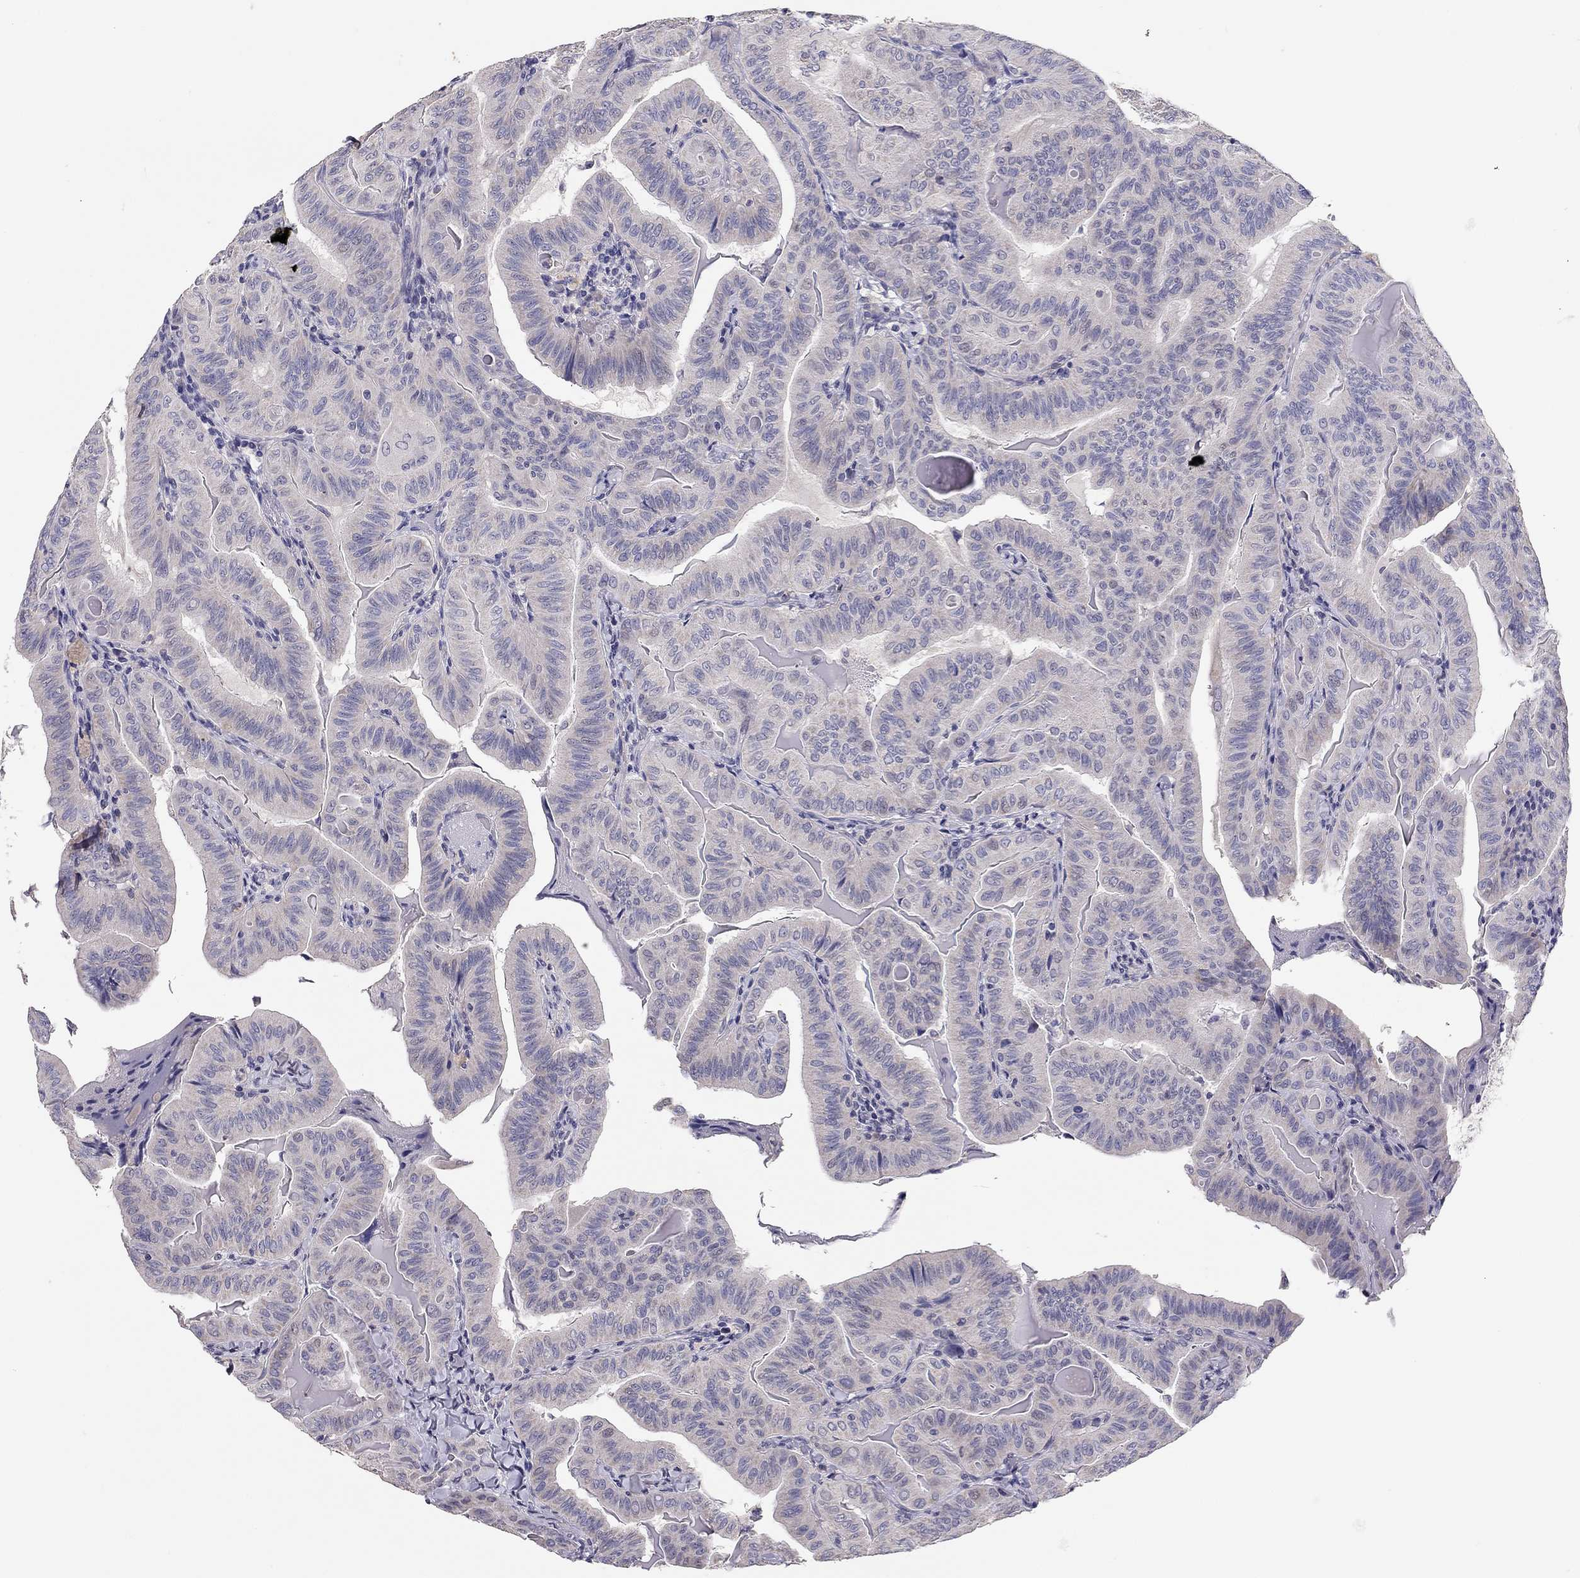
{"staining": {"intensity": "negative", "quantity": "none", "location": "none"}, "tissue": "thyroid cancer", "cell_type": "Tumor cells", "image_type": "cancer", "snomed": [{"axis": "morphology", "description": "Papillary adenocarcinoma, NOS"}, {"axis": "topography", "description": "Thyroid gland"}], "caption": "High power microscopy image of an immunohistochemistry (IHC) micrograph of thyroid papillary adenocarcinoma, revealing no significant expression in tumor cells.", "gene": "SCARB1", "patient": {"sex": "female", "age": 68}}